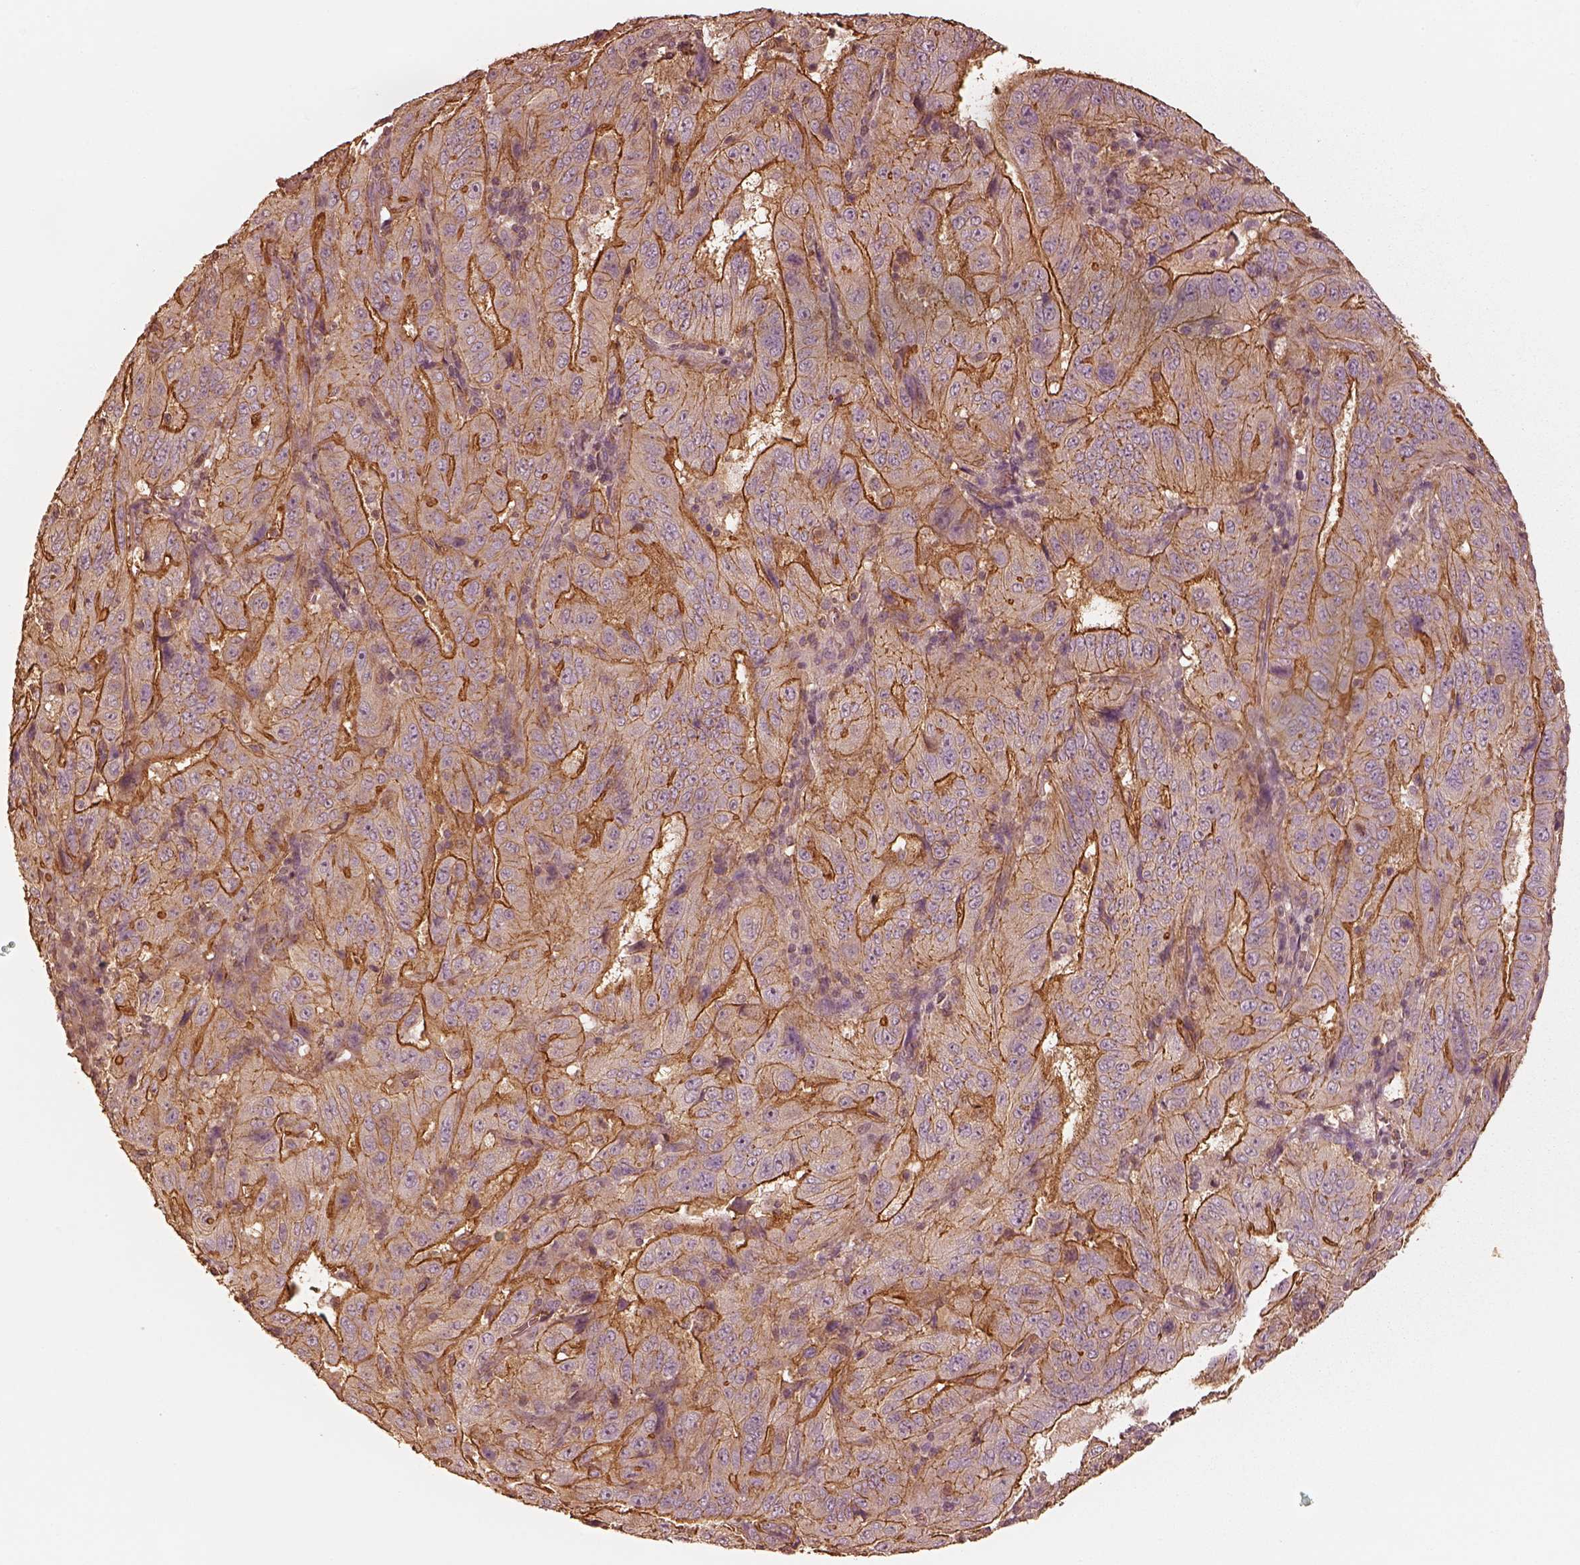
{"staining": {"intensity": "strong", "quantity": "25%-75%", "location": "cytoplasmic/membranous"}, "tissue": "pancreatic cancer", "cell_type": "Tumor cells", "image_type": "cancer", "snomed": [{"axis": "morphology", "description": "Adenocarcinoma, NOS"}, {"axis": "topography", "description": "Pancreas"}], "caption": "This image shows pancreatic adenocarcinoma stained with immunohistochemistry (IHC) to label a protein in brown. The cytoplasmic/membranous of tumor cells show strong positivity for the protein. Nuclei are counter-stained blue.", "gene": "WDR7", "patient": {"sex": "male", "age": 63}}